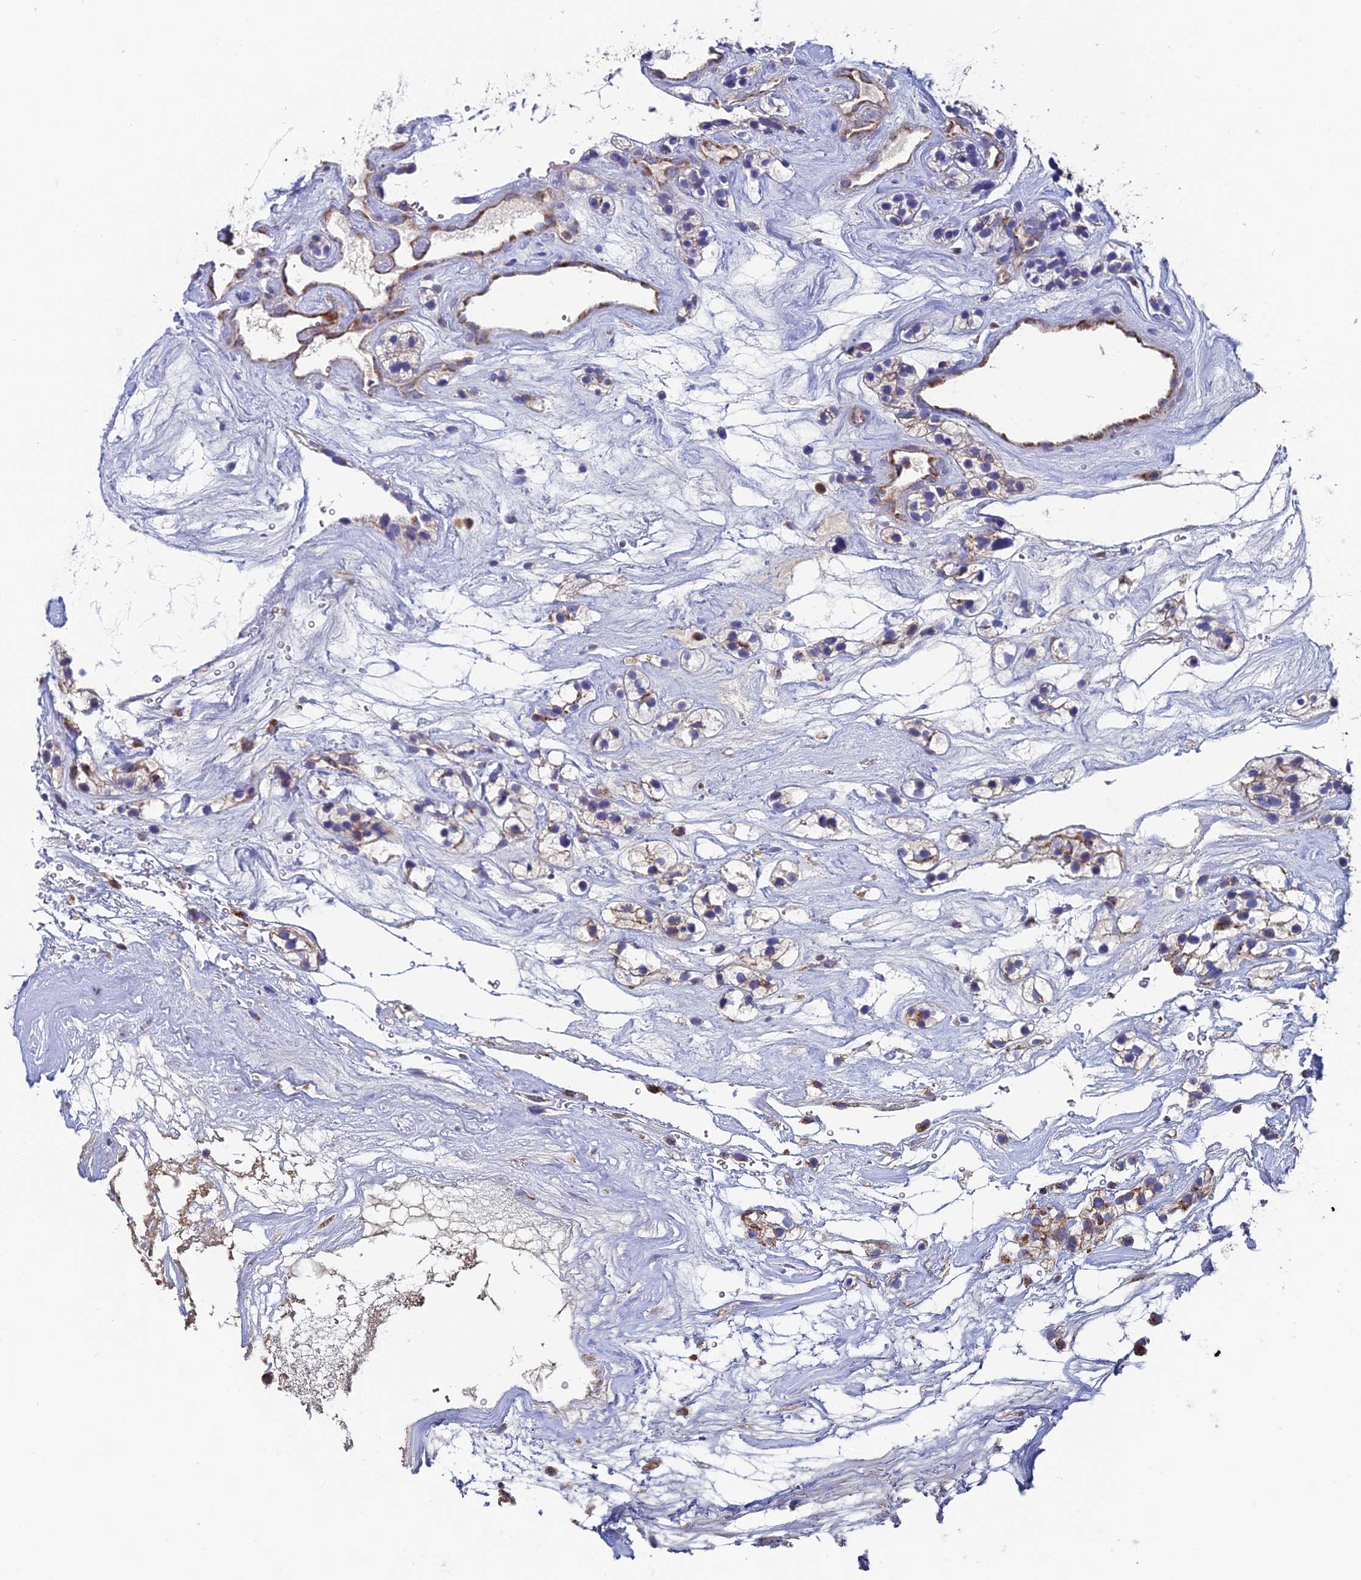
{"staining": {"intensity": "moderate", "quantity": "<25%", "location": "cytoplasmic/membranous"}, "tissue": "renal cancer", "cell_type": "Tumor cells", "image_type": "cancer", "snomed": [{"axis": "morphology", "description": "Adenocarcinoma, NOS"}, {"axis": "topography", "description": "Kidney"}], "caption": "Renal cancer stained with a brown dye exhibits moderate cytoplasmic/membranous positive positivity in about <25% of tumor cells.", "gene": "SPOCK2", "patient": {"sex": "female", "age": 57}}